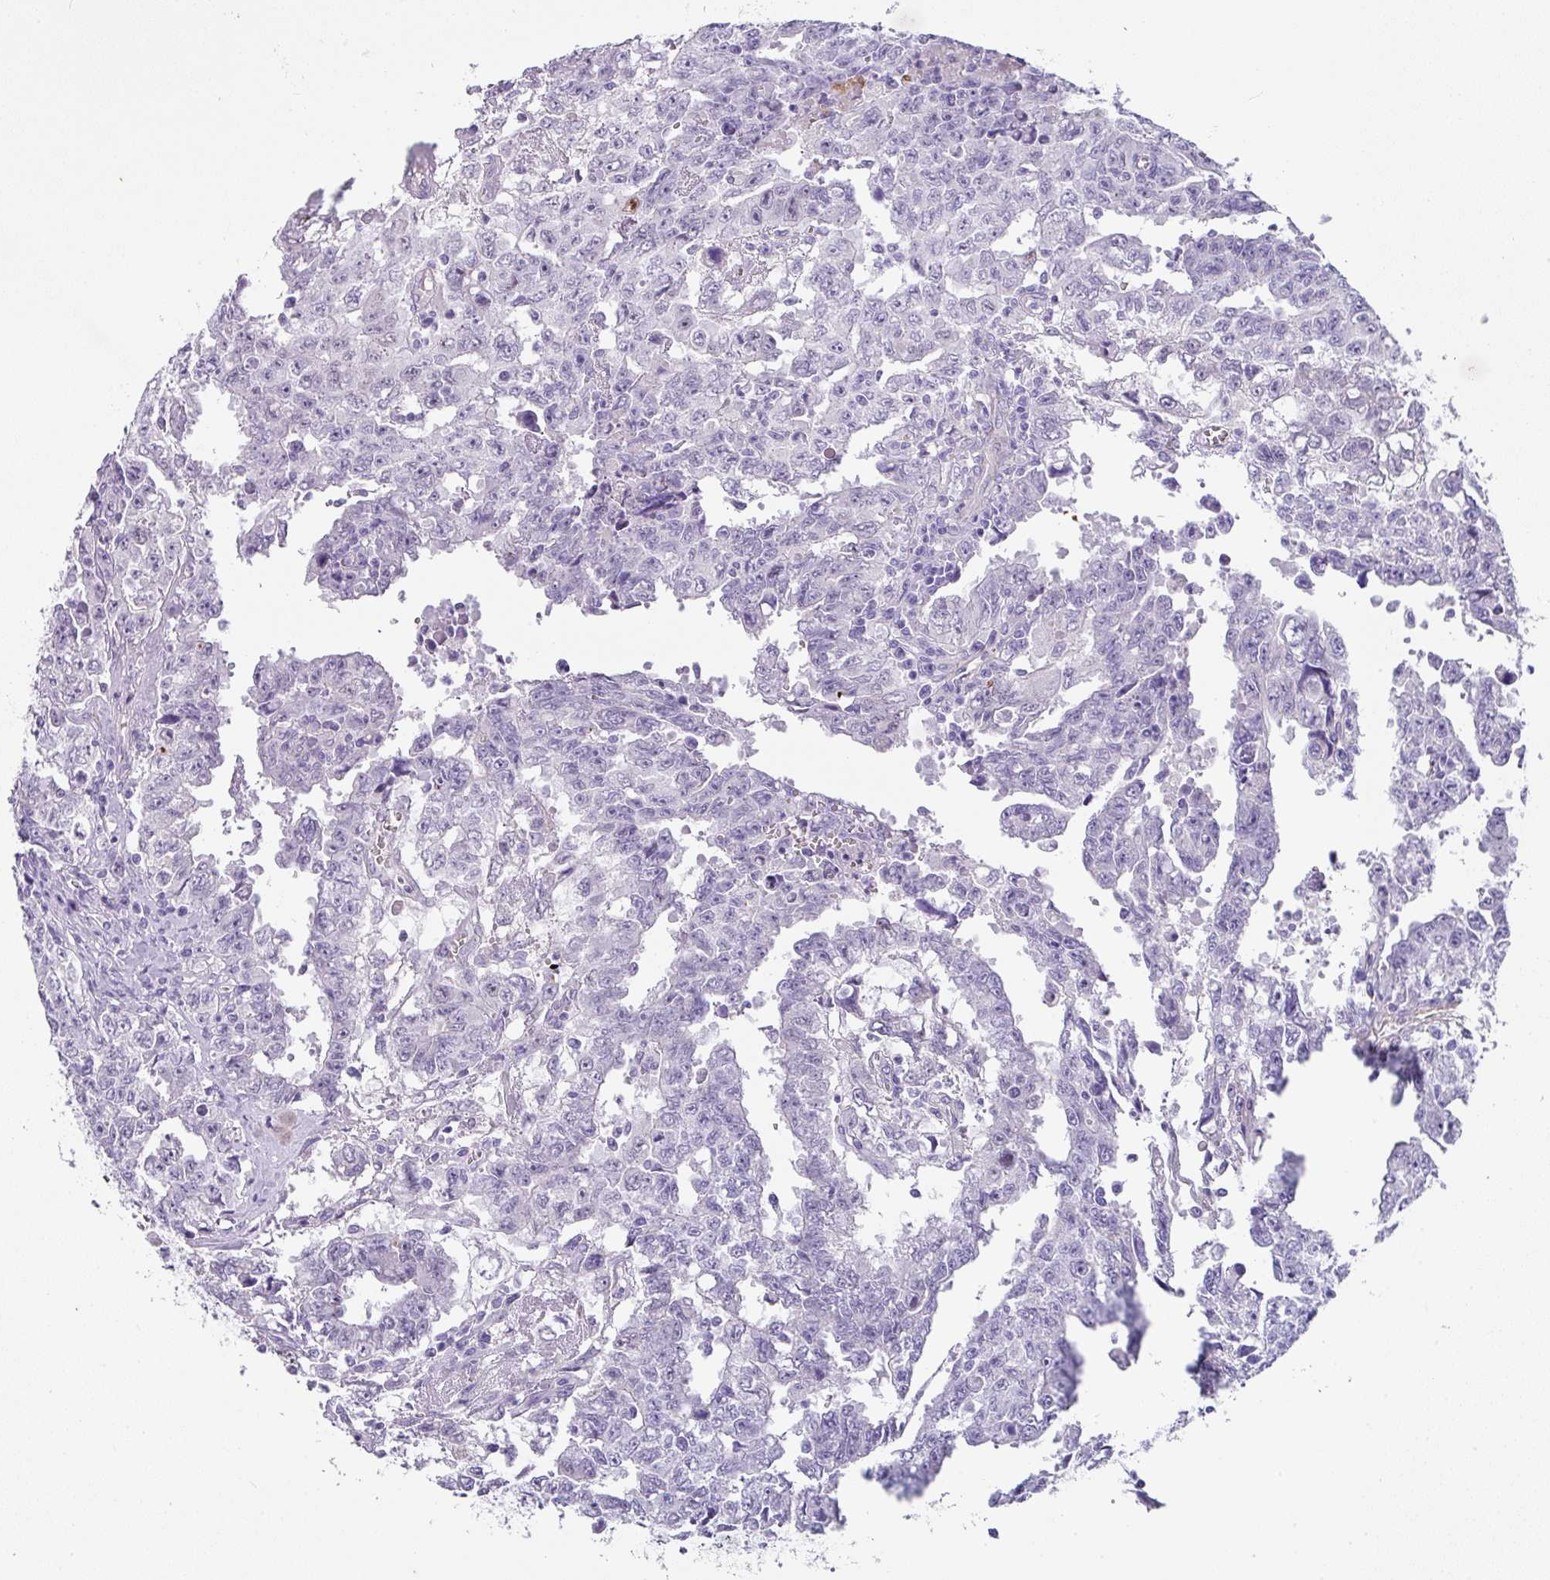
{"staining": {"intensity": "negative", "quantity": "none", "location": "none"}, "tissue": "testis cancer", "cell_type": "Tumor cells", "image_type": "cancer", "snomed": [{"axis": "morphology", "description": "Carcinoma, Embryonal, NOS"}, {"axis": "topography", "description": "Testis"}], "caption": "Testis embryonal carcinoma was stained to show a protein in brown. There is no significant expression in tumor cells.", "gene": "OR52N1", "patient": {"sex": "male", "age": 24}}